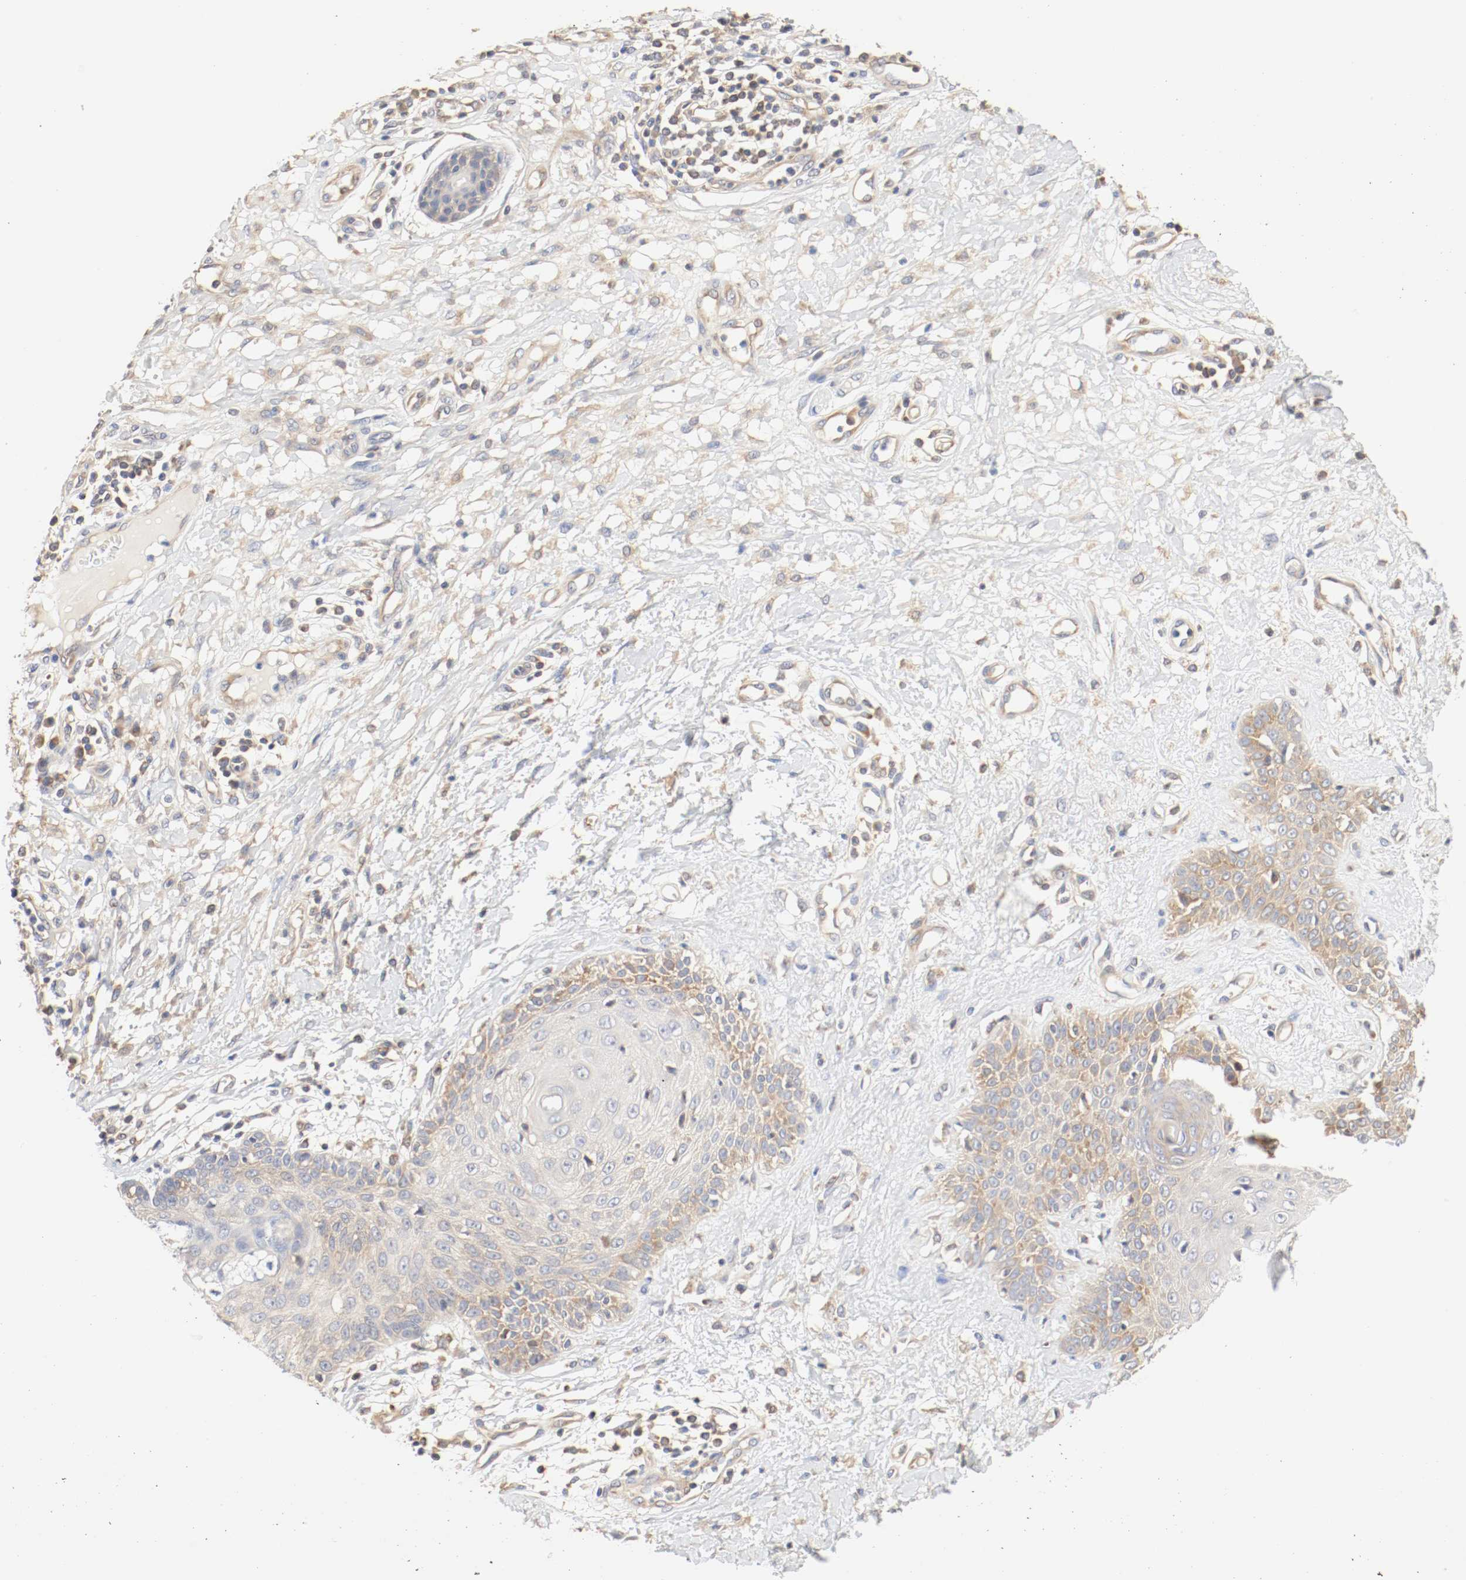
{"staining": {"intensity": "moderate", "quantity": "25%-75%", "location": "cytoplasmic/membranous"}, "tissue": "skin cancer", "cell_type": "Tumor cells", "image_type": "cancer", "snomed": [{"axis": "morphology", "description": "Squamous cell carcinoma, NOS"}, {"axis": "topography", "description": "Skin"}], "caption": "Protein staining demonstrates moderate cytoplasmic/membranous positivity in about 25%-75% of tumor cells in squamous cell carcinoma (skin). (IHC, brightfield microscopy, high magnification).", "gene": "GIT1", "patient": {"sex": "female", "age": 78}}